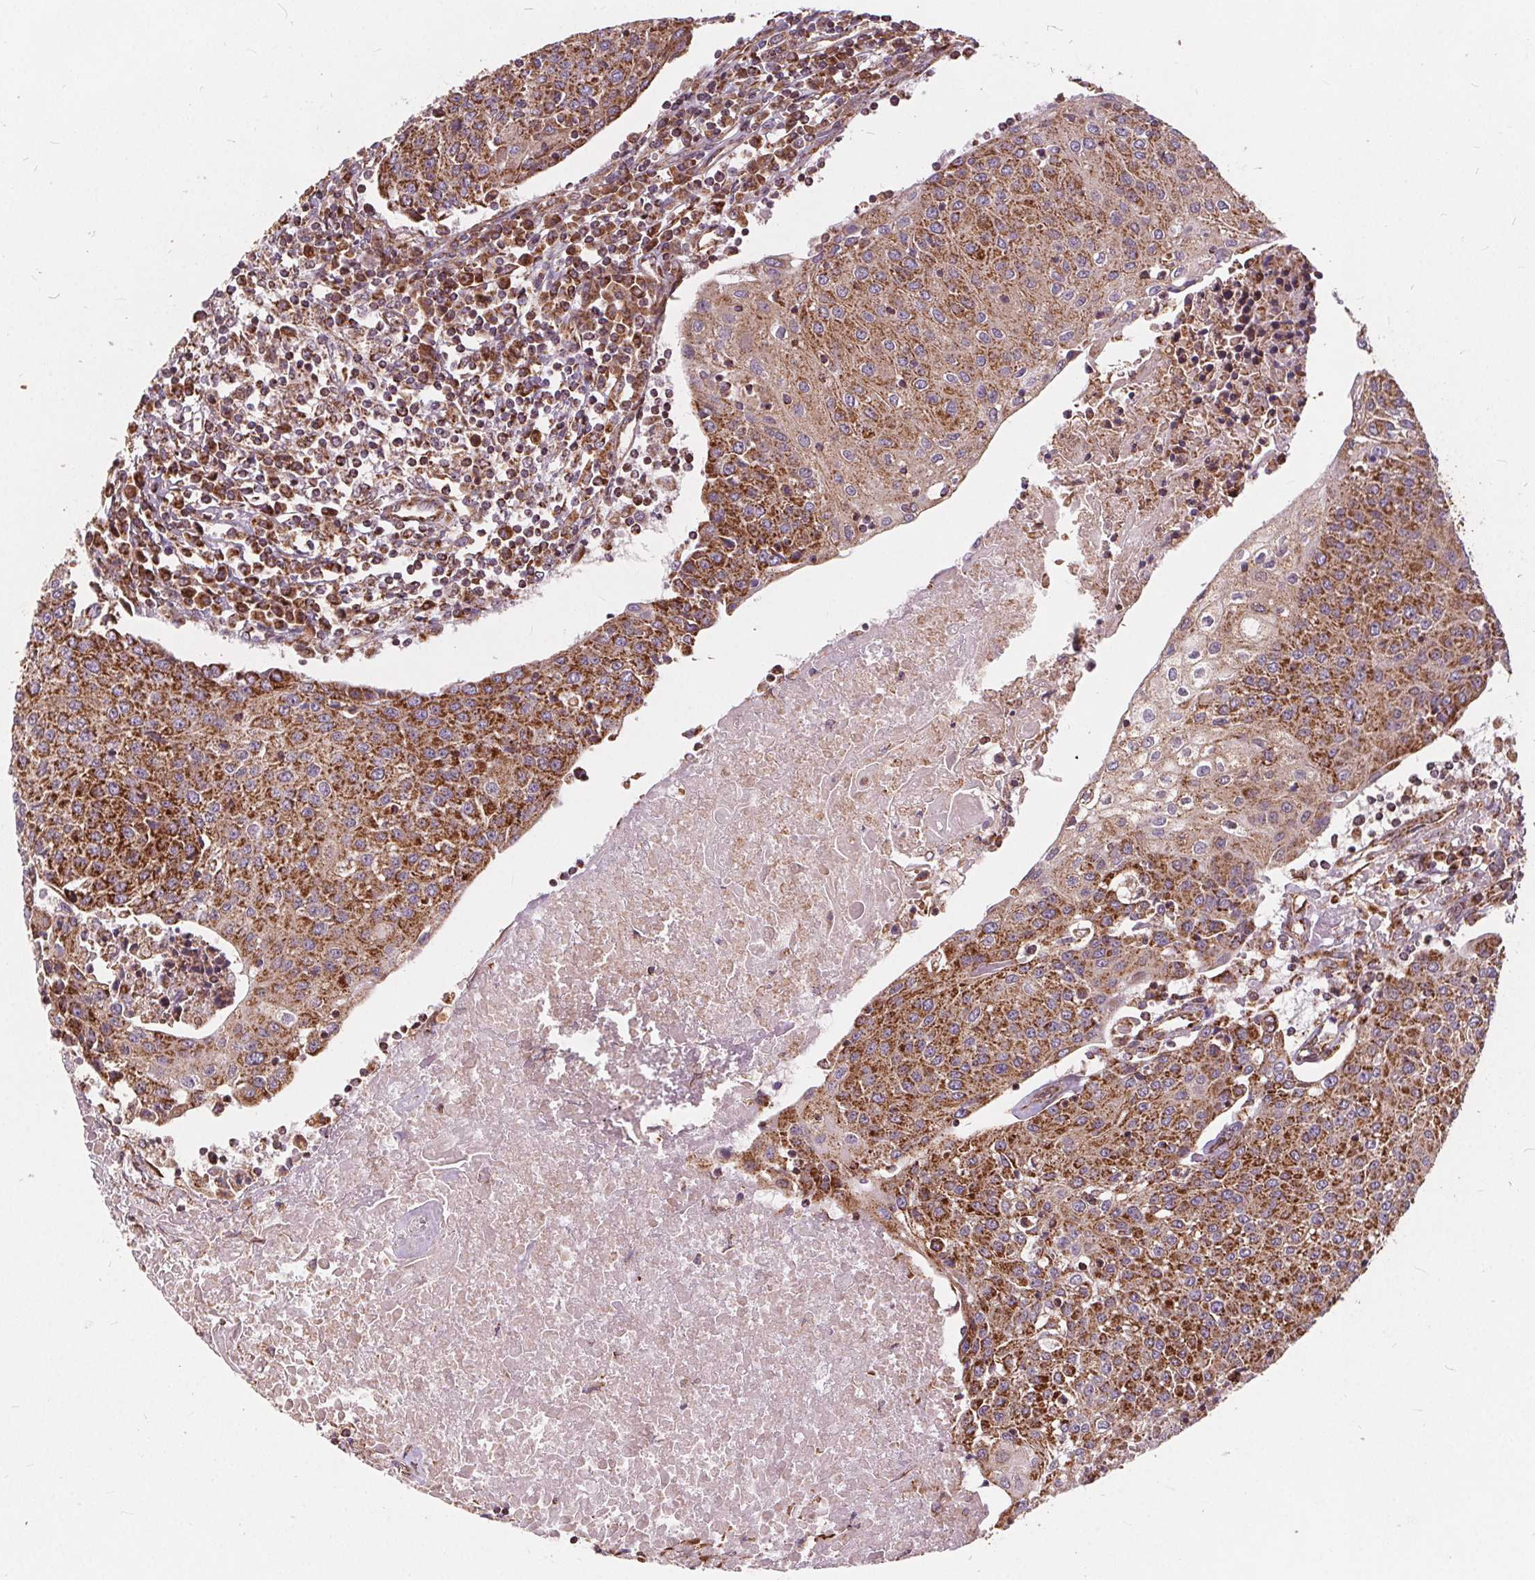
{"staining": {"intensity": "moderate", "quantity": ">75%", "location": "cytoplasmic/membranous"}, "tissue": "urothelial cancer", "cell_type": "Tumor cells", "image_type": "cancer", "snomed": [{"axis": "morphology", "description": "Urothelial carcinoma, High grade"}, {"axis": "topography", "description": "Urinary bladder"}], "caption": "Tumor cells reveal medium levels of moderate cytoplasmic/membranous staining in about >75% of cells in human urothelial carcinoma (high-grade).", "gene": "PLSCR3", "patient": {"sex": "female", "age": 85}}